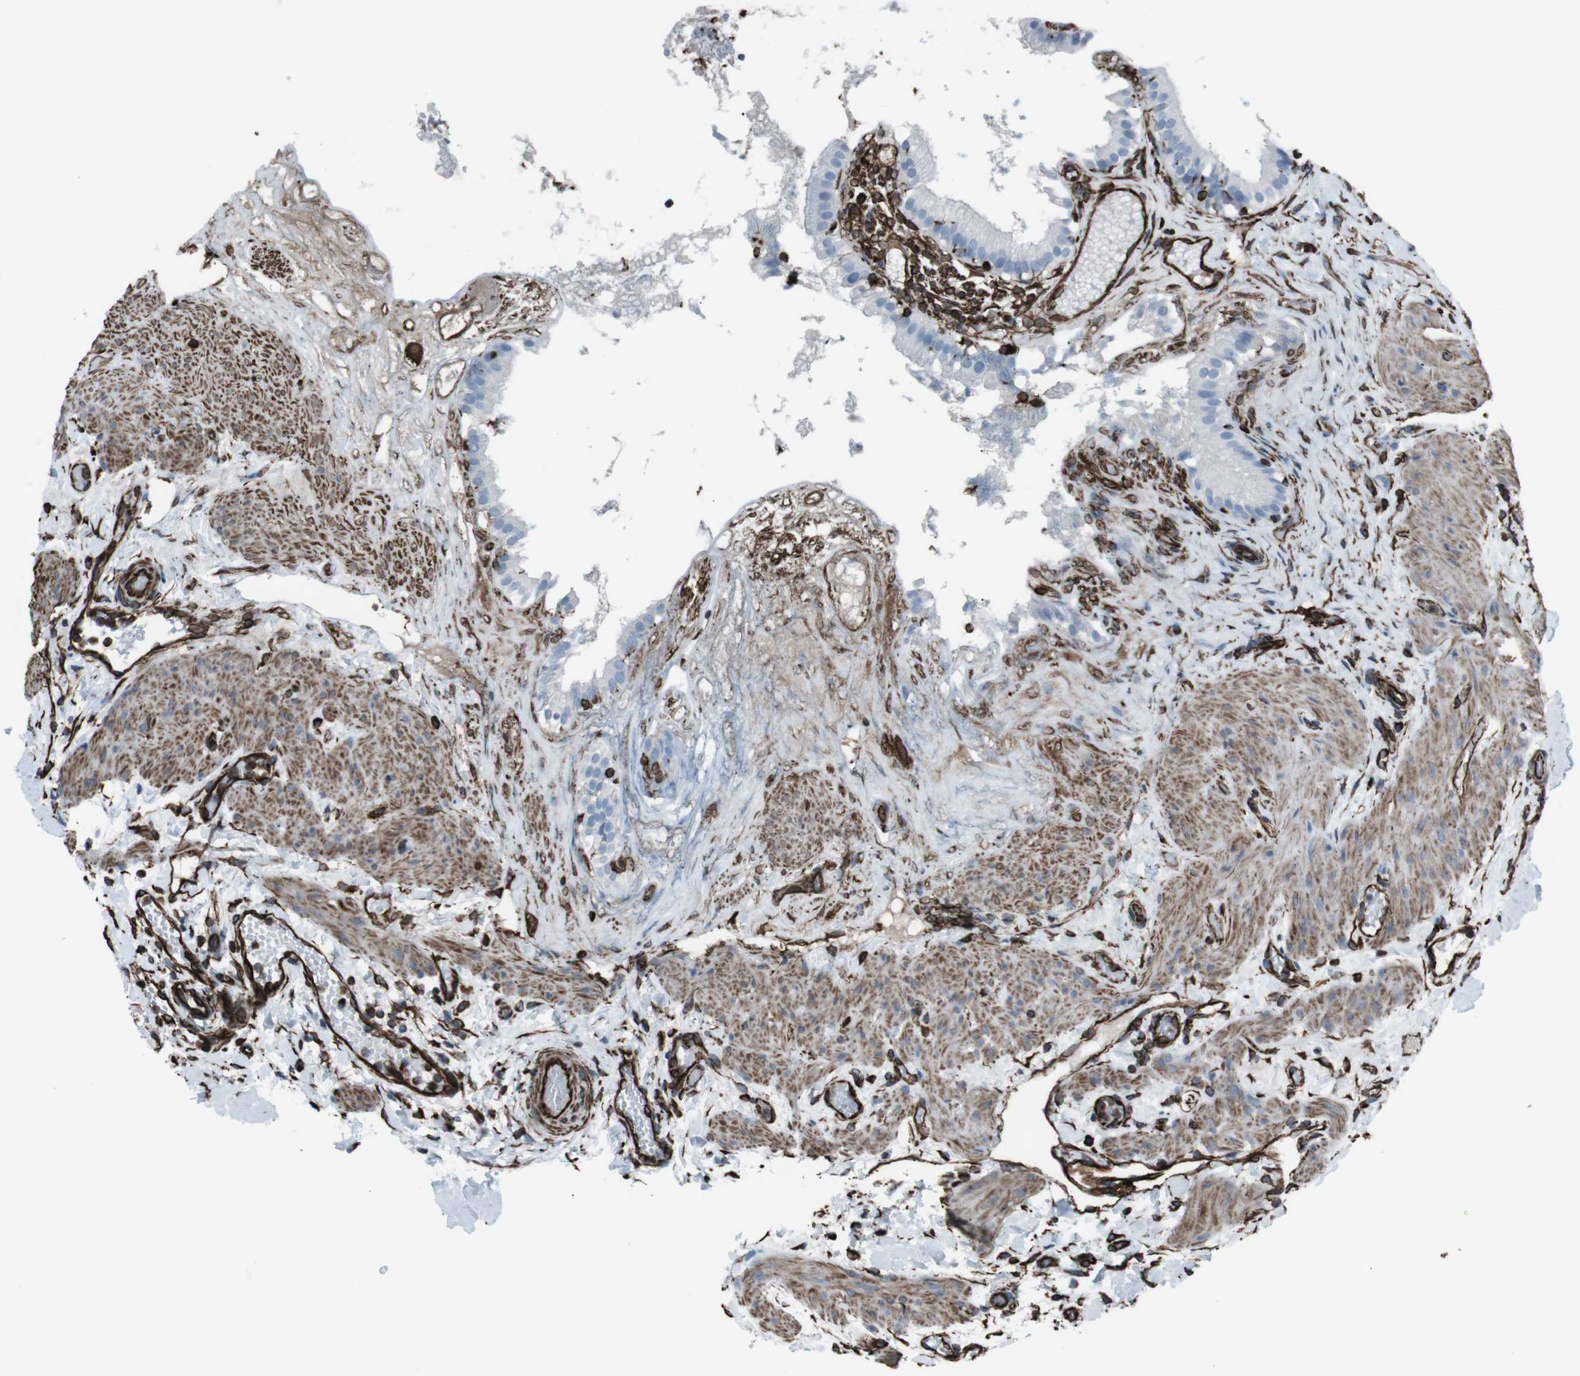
{"staining": {"intensity": "negative", "quantity": "none", "location": "none"}, "tissue": "gallbladder", "cell_type": "Glandular cells", "image_type": "normal", "snomed": [{"axis": "morphology", "description": "Normal tissue, NOS"}, {"axis": "topography", "description": "Gallbladder"}], "caption": "Immunohistochemistry of benign gallbladder shows no expression in glandular cells.", "gene": "ZDHHC6", "patient": {"sex": "female", "age": 26}}